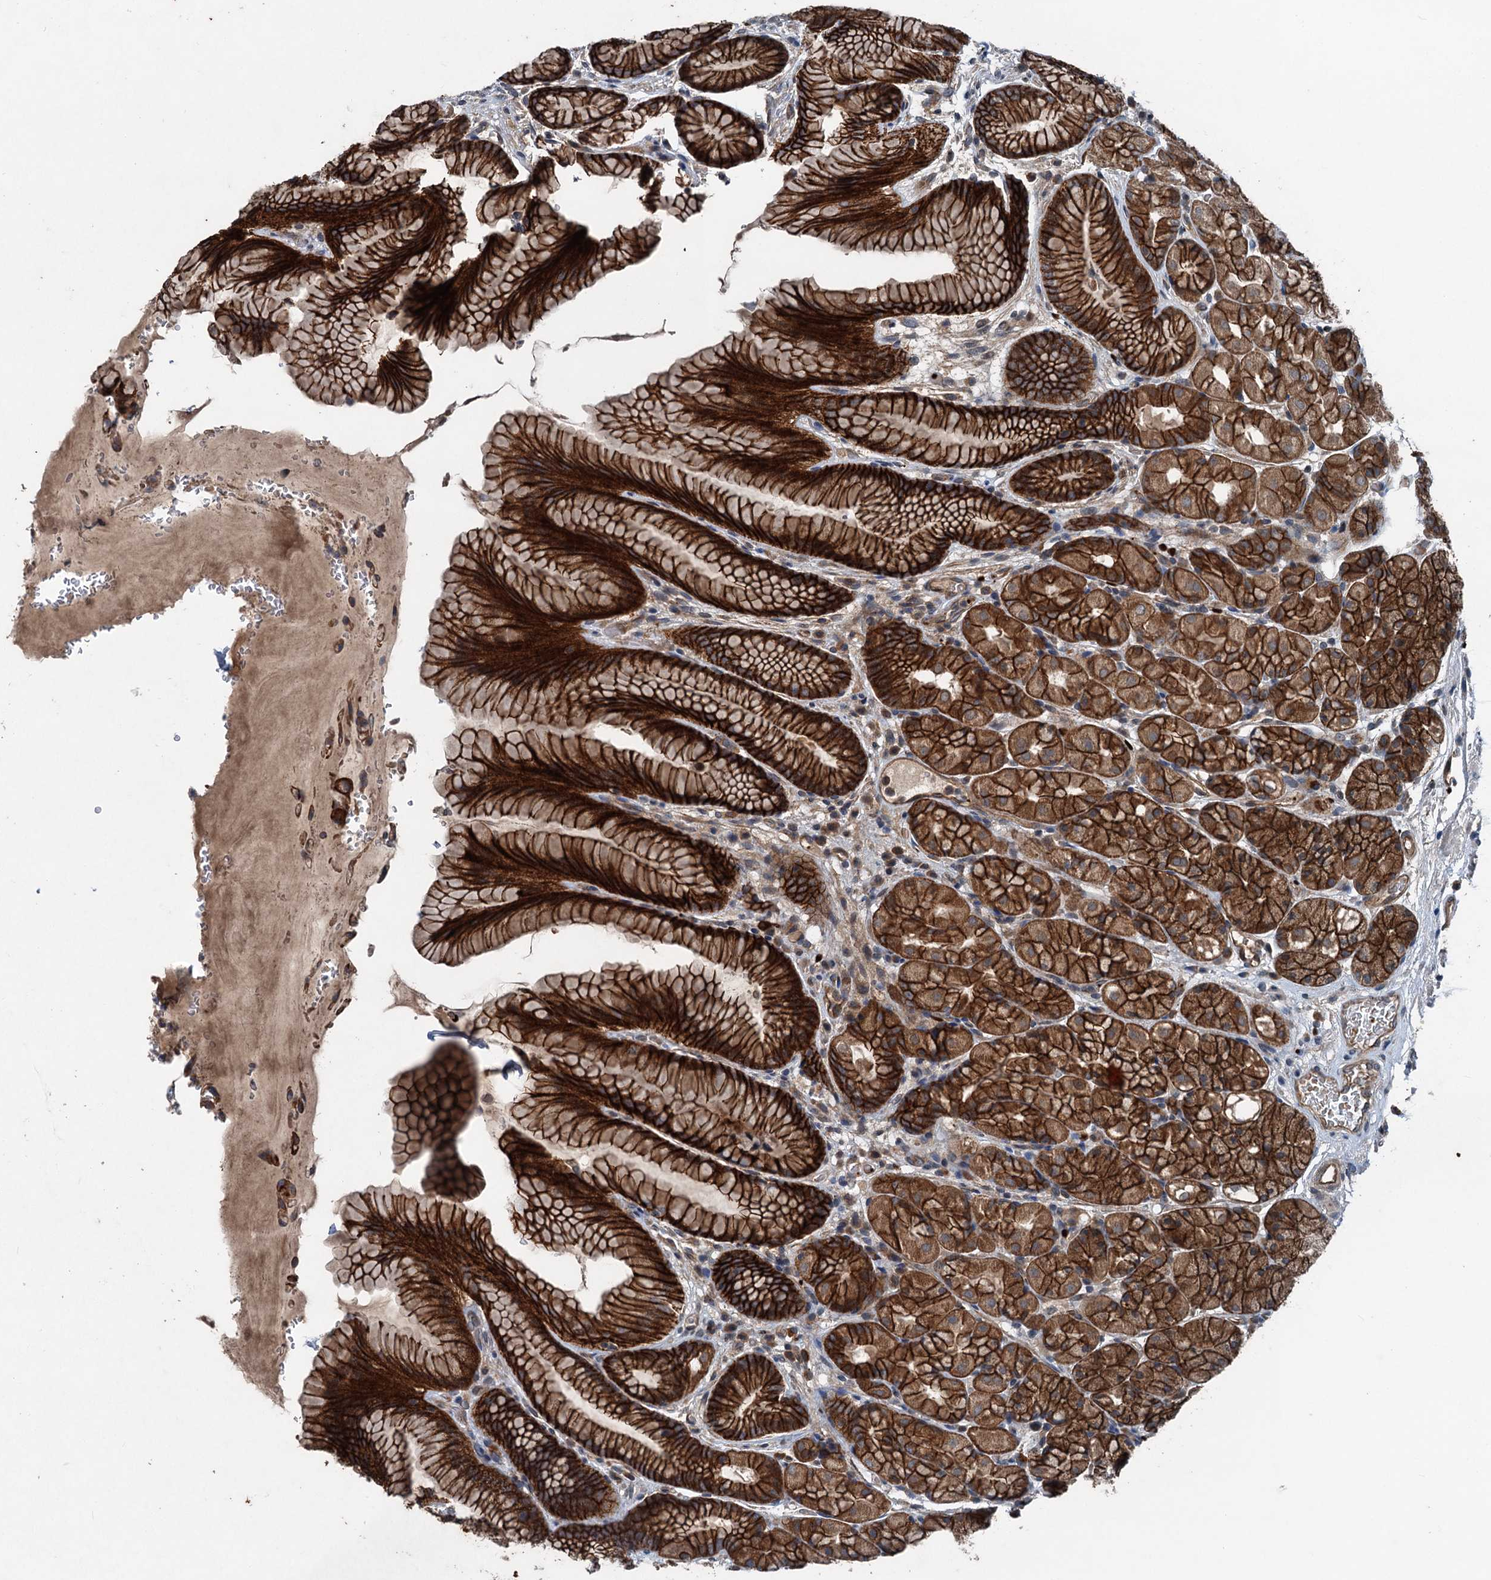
{"staining": {"intensity": "strong", "quantity": ">75%", "location": "cytoplasmic/membranous"}, "tissue": "stomach", "cell_type": "Glandular cells", "image_type": "normal", "snomed": [{"axis": "morphology", "description": "Normal tissue, NOS"}, {"axis": "topography", "description": "Stomach"}], "caption": "A high-resolution image shows IHC staining of unremarkable stomach, which shows strong cytoplasmic/membranous positivity in approximately >75% of glandular cells.", "gene": "N4BP2L2", "patient": {"sex": "male", "age": 63}}